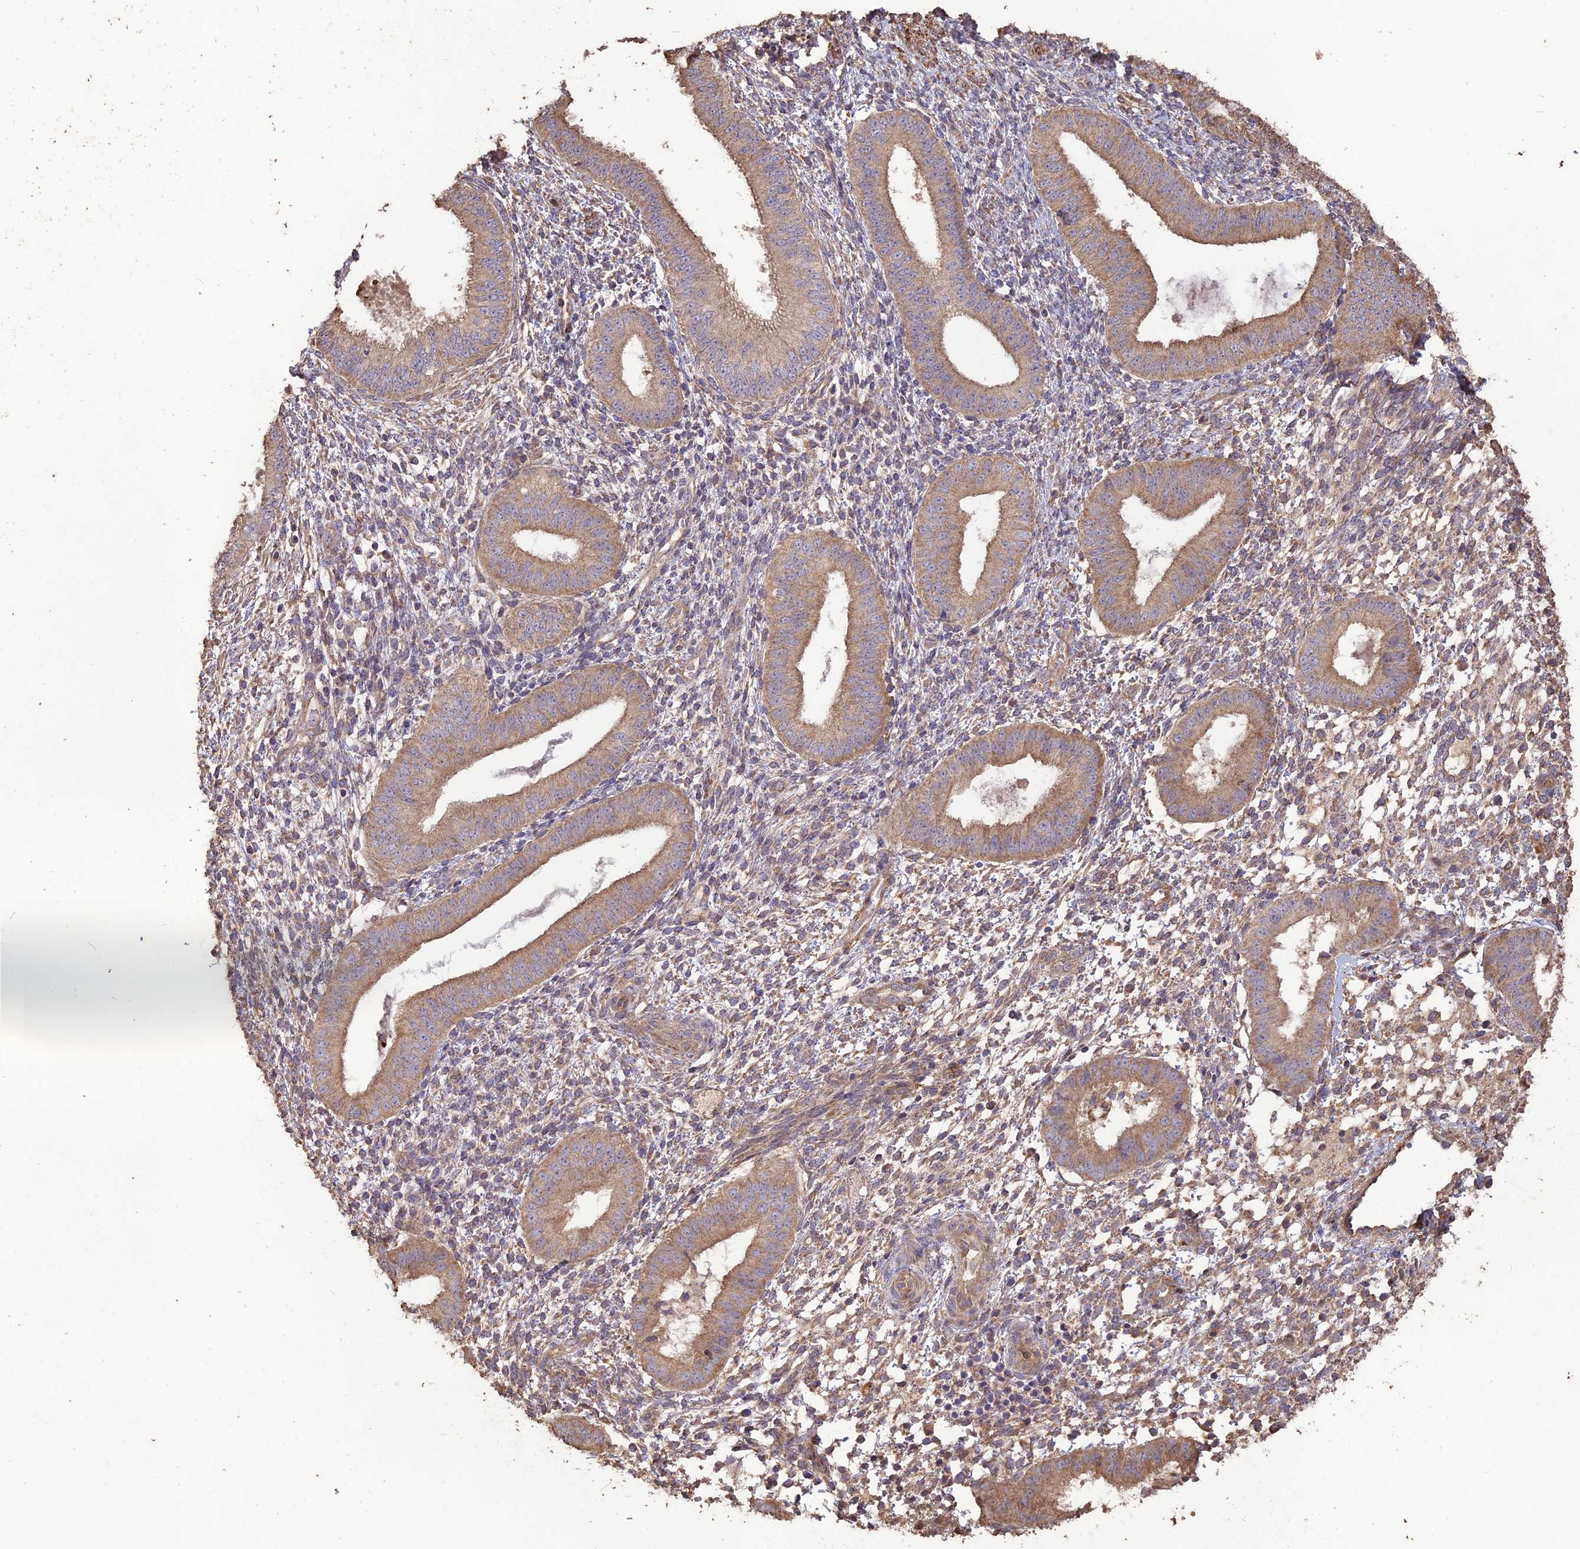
{"staining": {"intensity": "moderate", "quantity": "<25%", "location": "cytoplasmic/membranous"}, "tissue": "endometrium", "cell_type": "Cells in endometrial stroma", "image_type": "normal", "snomed": [{"axis": "morphology", "description": "Normal tissue, NOS"}, {"axis": "topography", "description": "Endometrium"}], "caption": "Brown immunohistochemical staining in unremarkable human endometrium shows moderate cytoplasmic/membranous positivity in approximately <25% of cells in endometrial stroma.", "gene": "LAYN", "patient": {"sex": "female", "age": 49}}